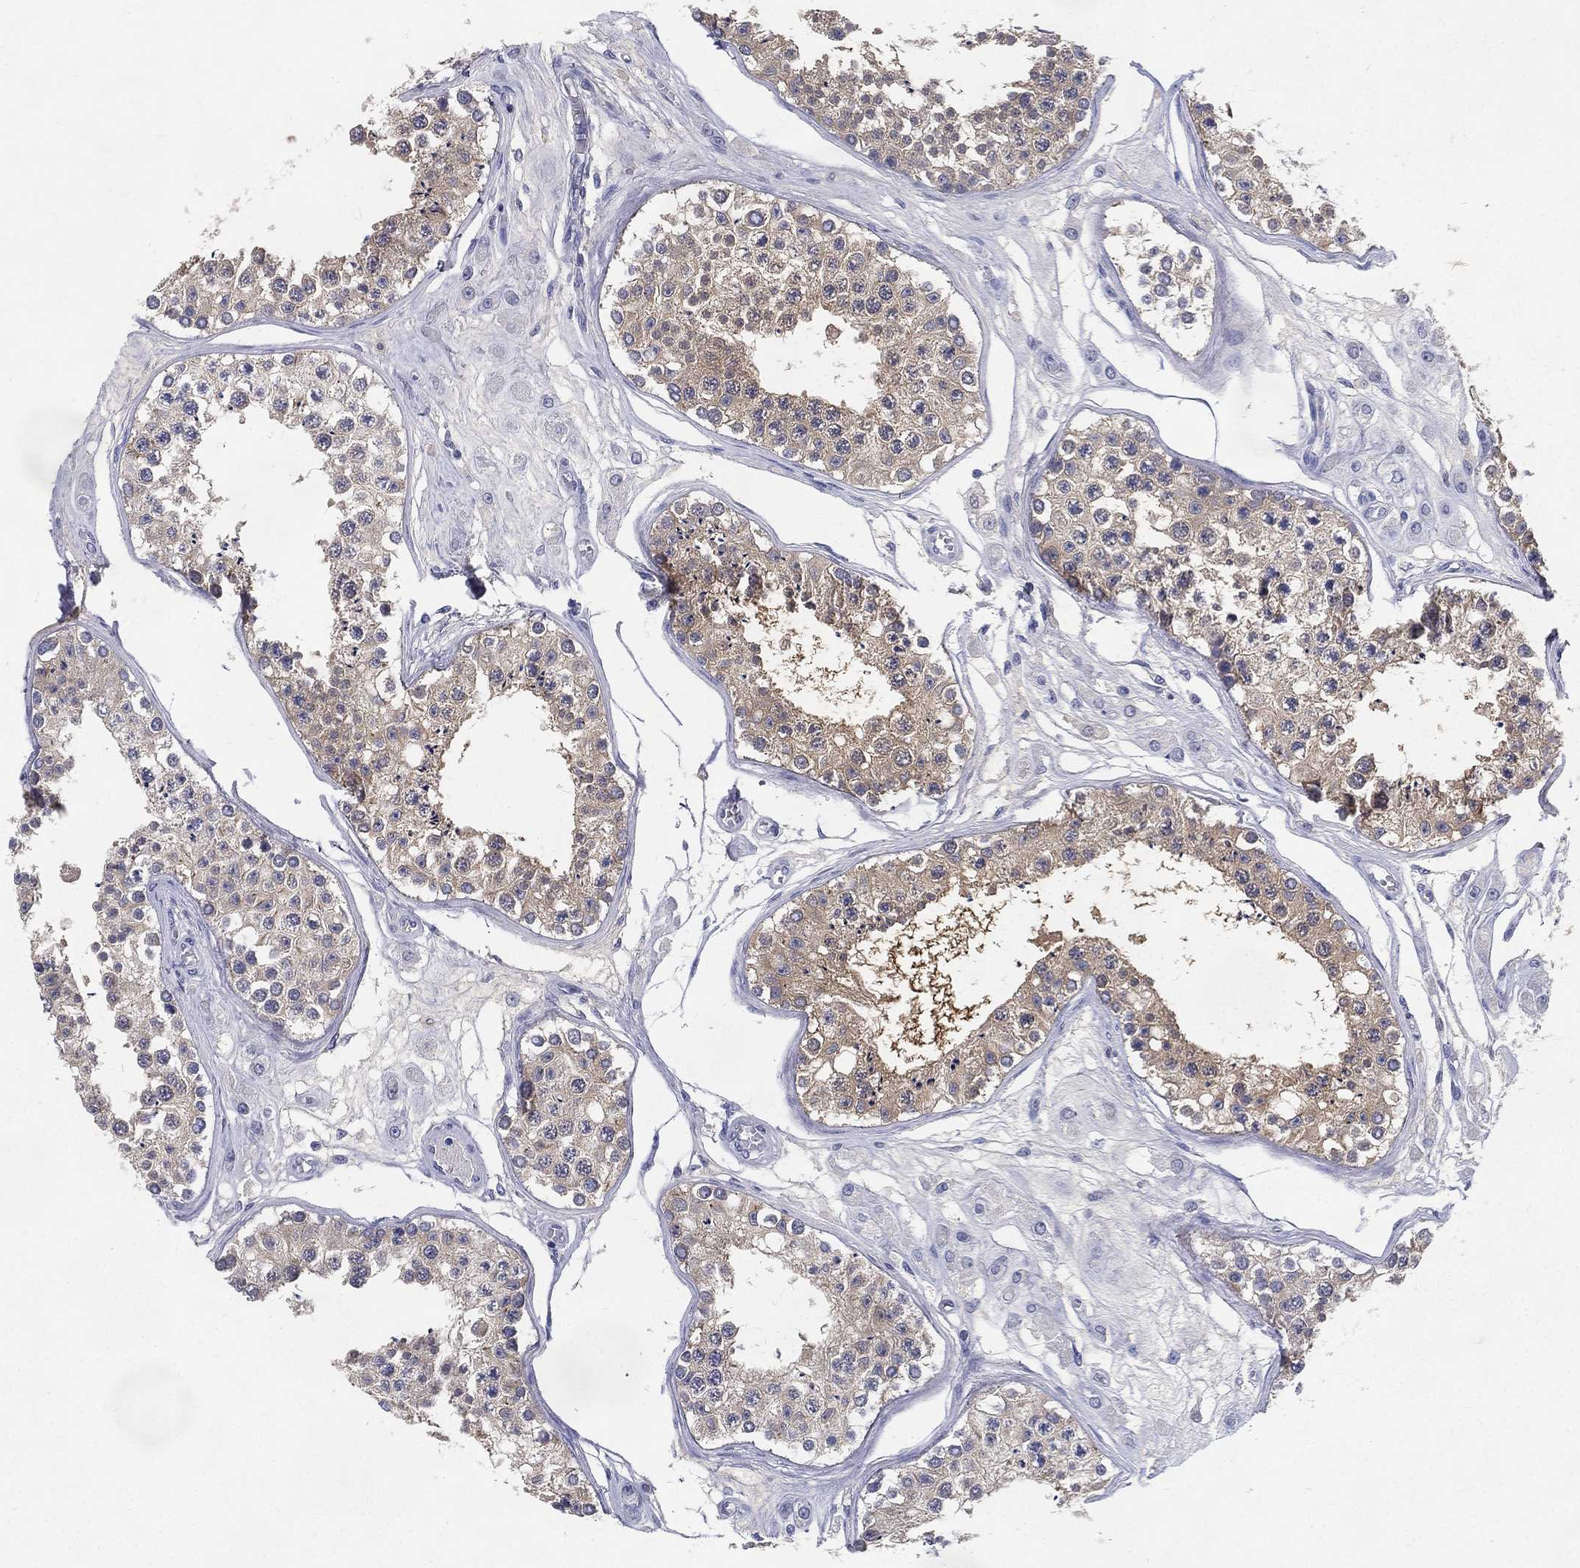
{"staining": {"intensity": "weak", "quantity": ">75%", "location": "cytoplasmic/membranous"}, "tissue": "testis", "cell_type": "Cells in seminiferous ducts", "image_type": "normal", "snomed": [{"axis": "morphology", "description": "Normal tissue, NOS"}, {"axis": "topography", "description": "Testis"}], "caption": "Testis stained with immunohistochemistry exhibits weak cytoplasmic/membranous staining in approximately >75% of cells in seminiferous ducts.", "gene": "RGS13", "patient": {"sex": "male", "age": 25}}